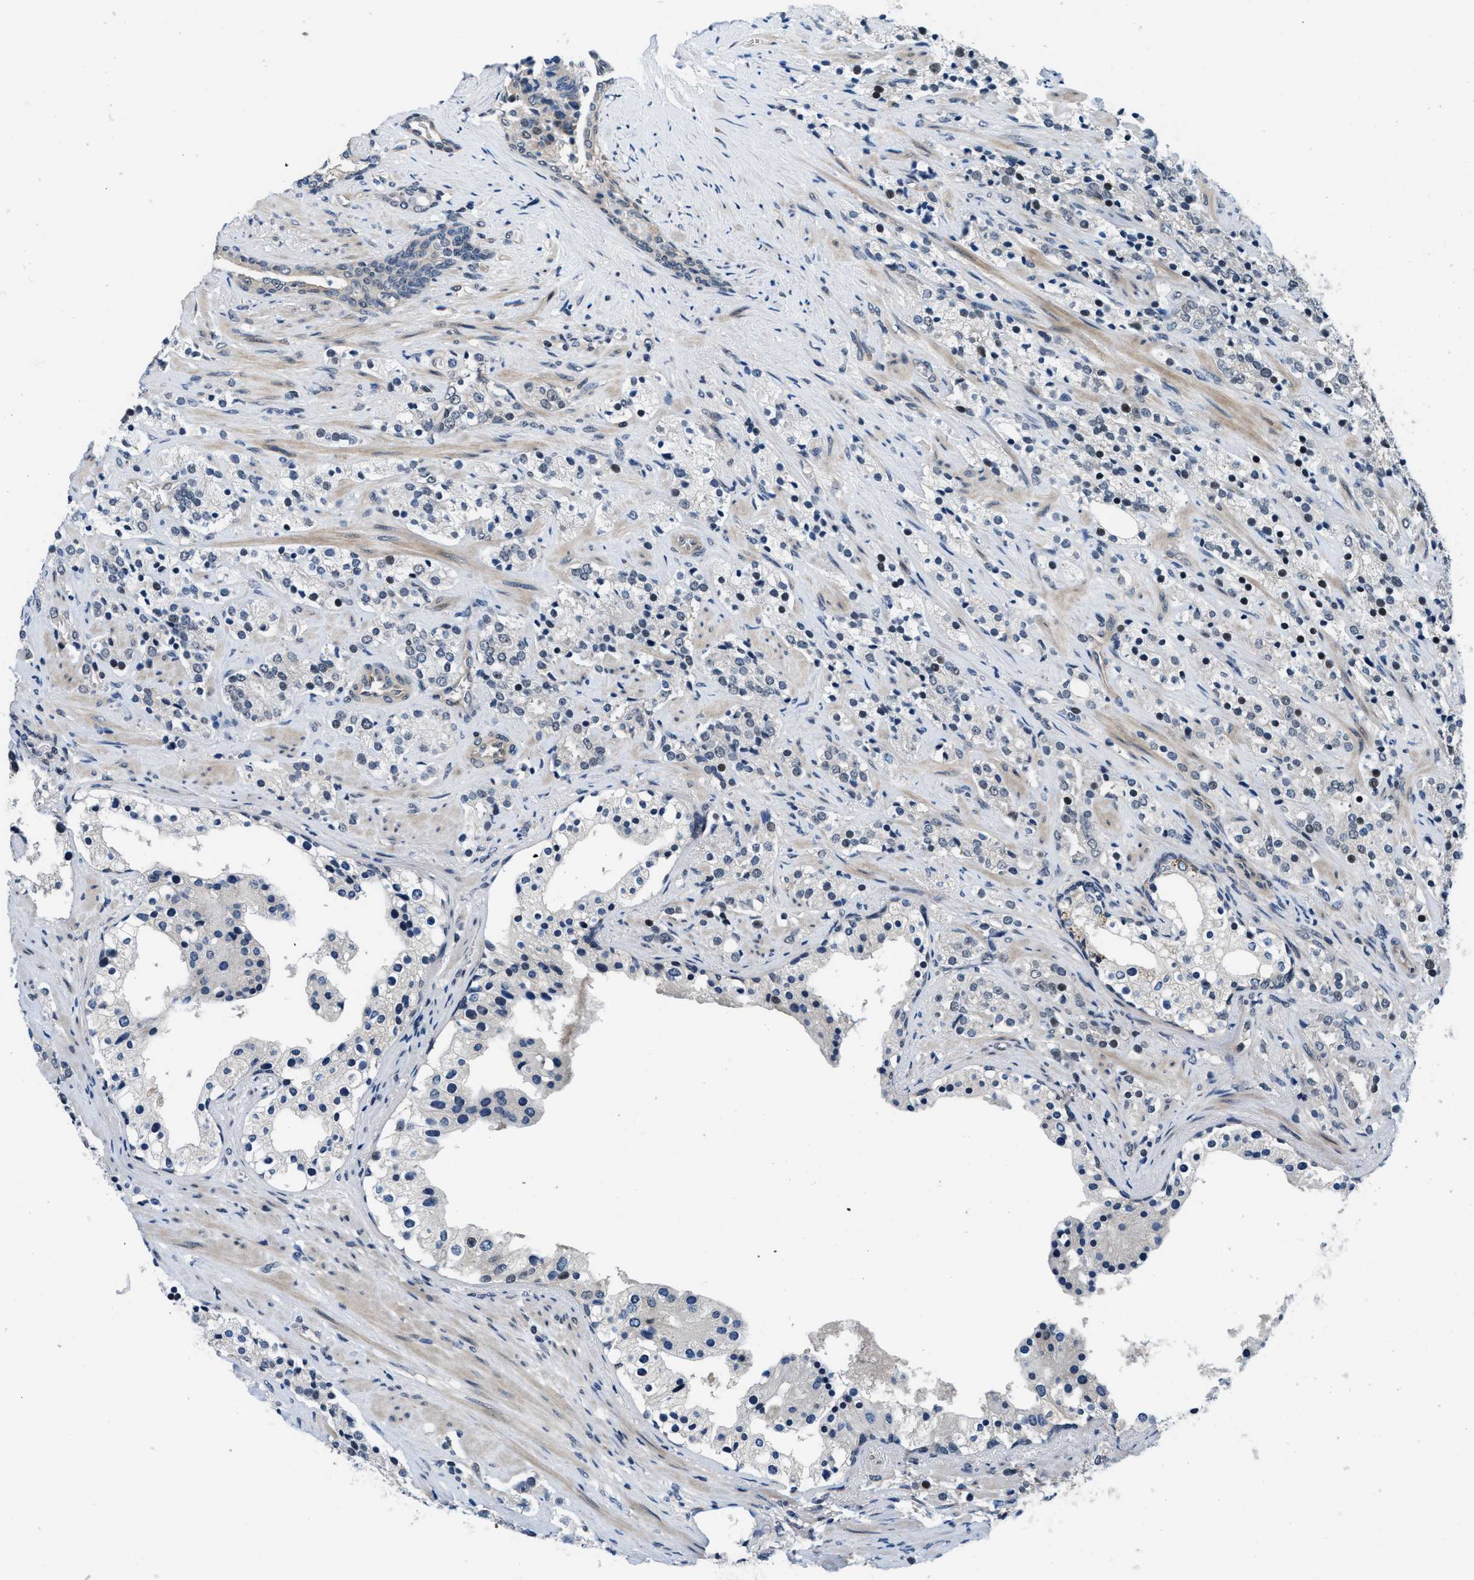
{"staining": {"intensity": "moderate", "quantity": "<25%", "location": "nuclear"}, "tissue": "prostate cancer", "cell_type": "Tumor cells", "image_type": "cancer", "snomed": [{"axis": "morphology", "description": "Adenocarcinoma, High grade"}, {"axis": "topography", "description": "Prostate"}], "caption": "Human high-grade adenocarcinoma (prostate) stained for a protein (brown) exhibits moderate nuclear positive staining in about <25% of tumor cells.", "gene": "SETD5", "patient": {"sex": "male", "age": 71}}